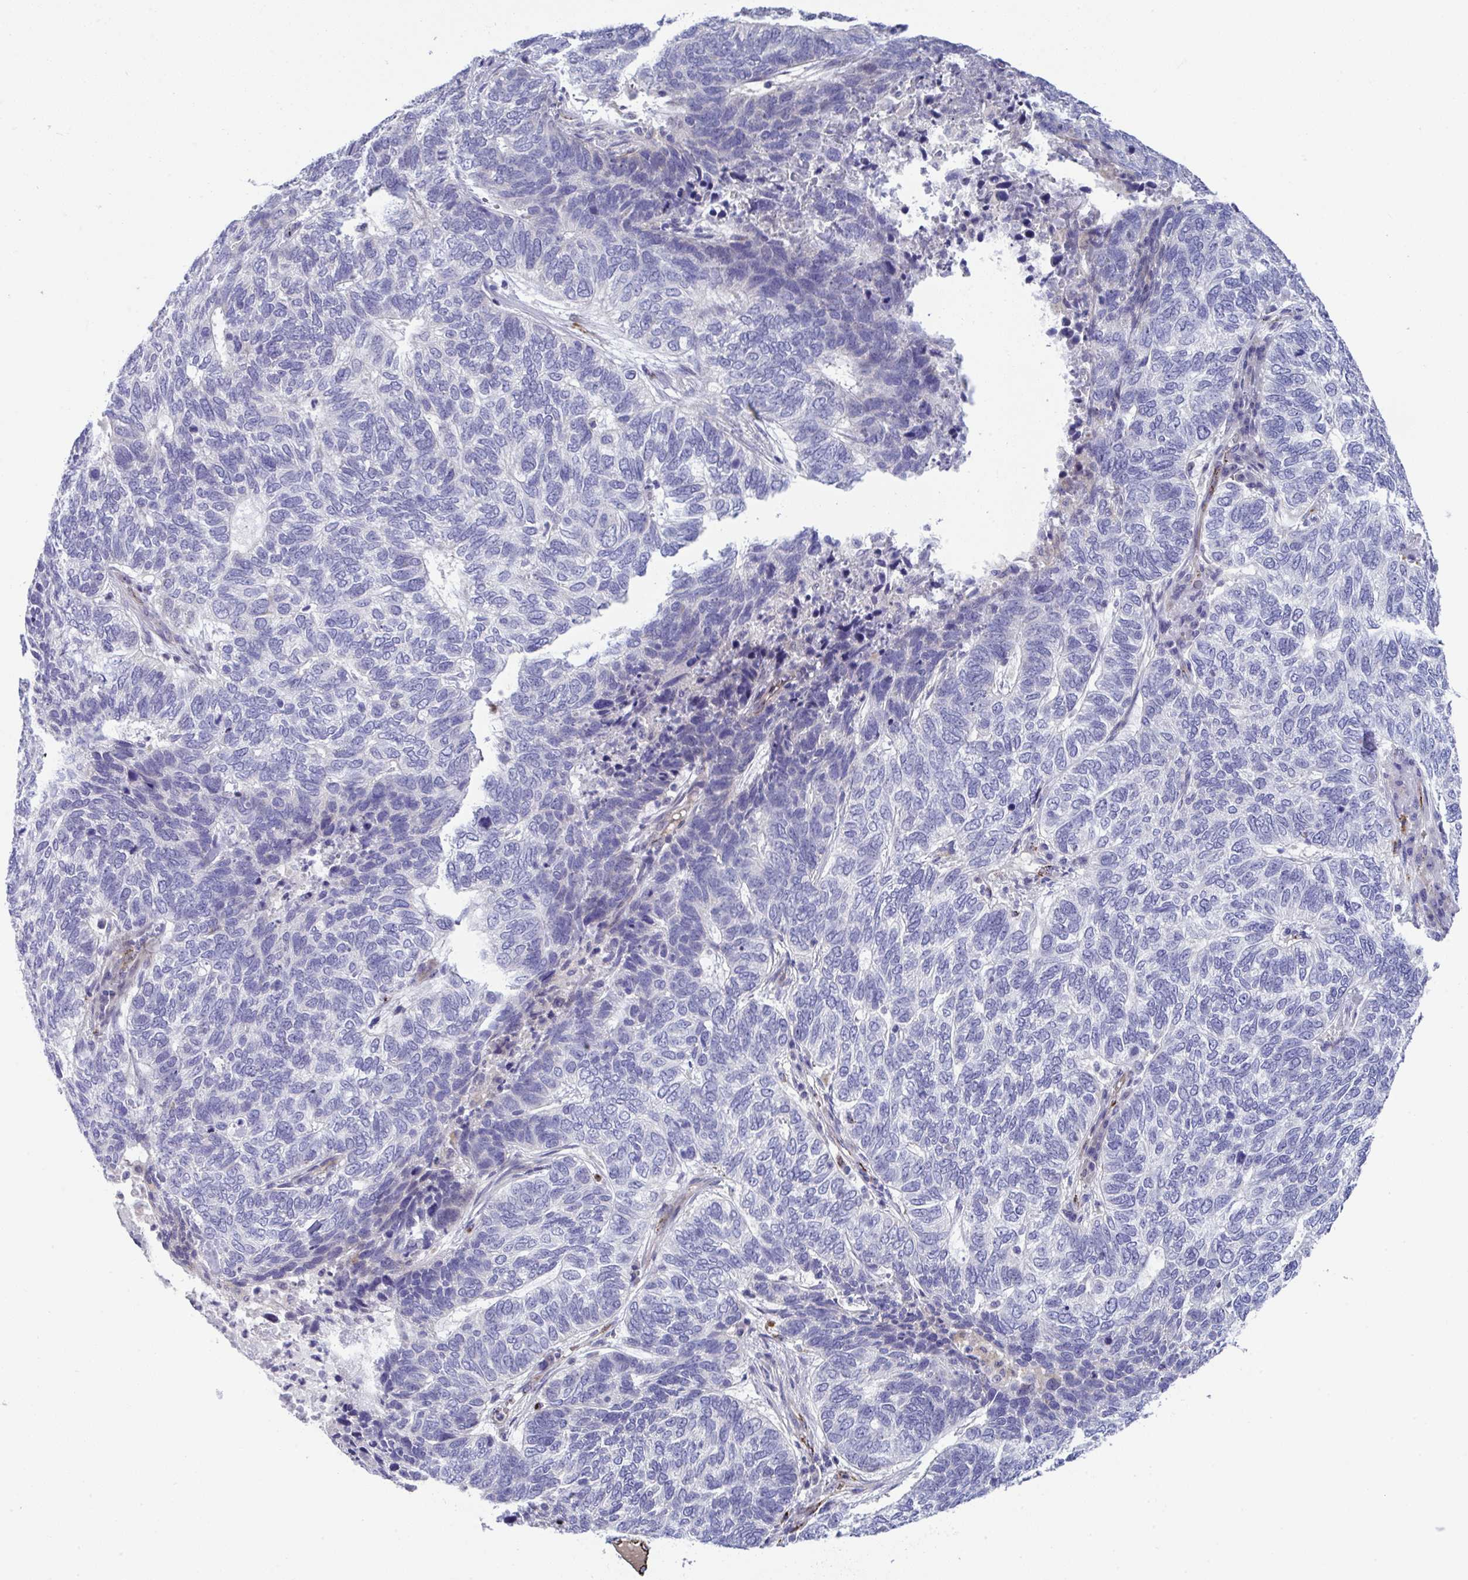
{"staining": {"intensity": "negative", "quantity": "none", "location": "none"}, "tissue": "skin cancer", "cell_type": "Tumor cells", "image_type": "cancer", "snomed": [{"axis": "morphology", "description": "Basal cell carcinoma"}, {"axis": "topography", "description": "Skin"}], "caption": "Tumor cells are negative for brown protein staining in basal cell carcinoma (skin).", "gene": "TOR1AIP2", "patient": {"sex": "female", "age": 65}}